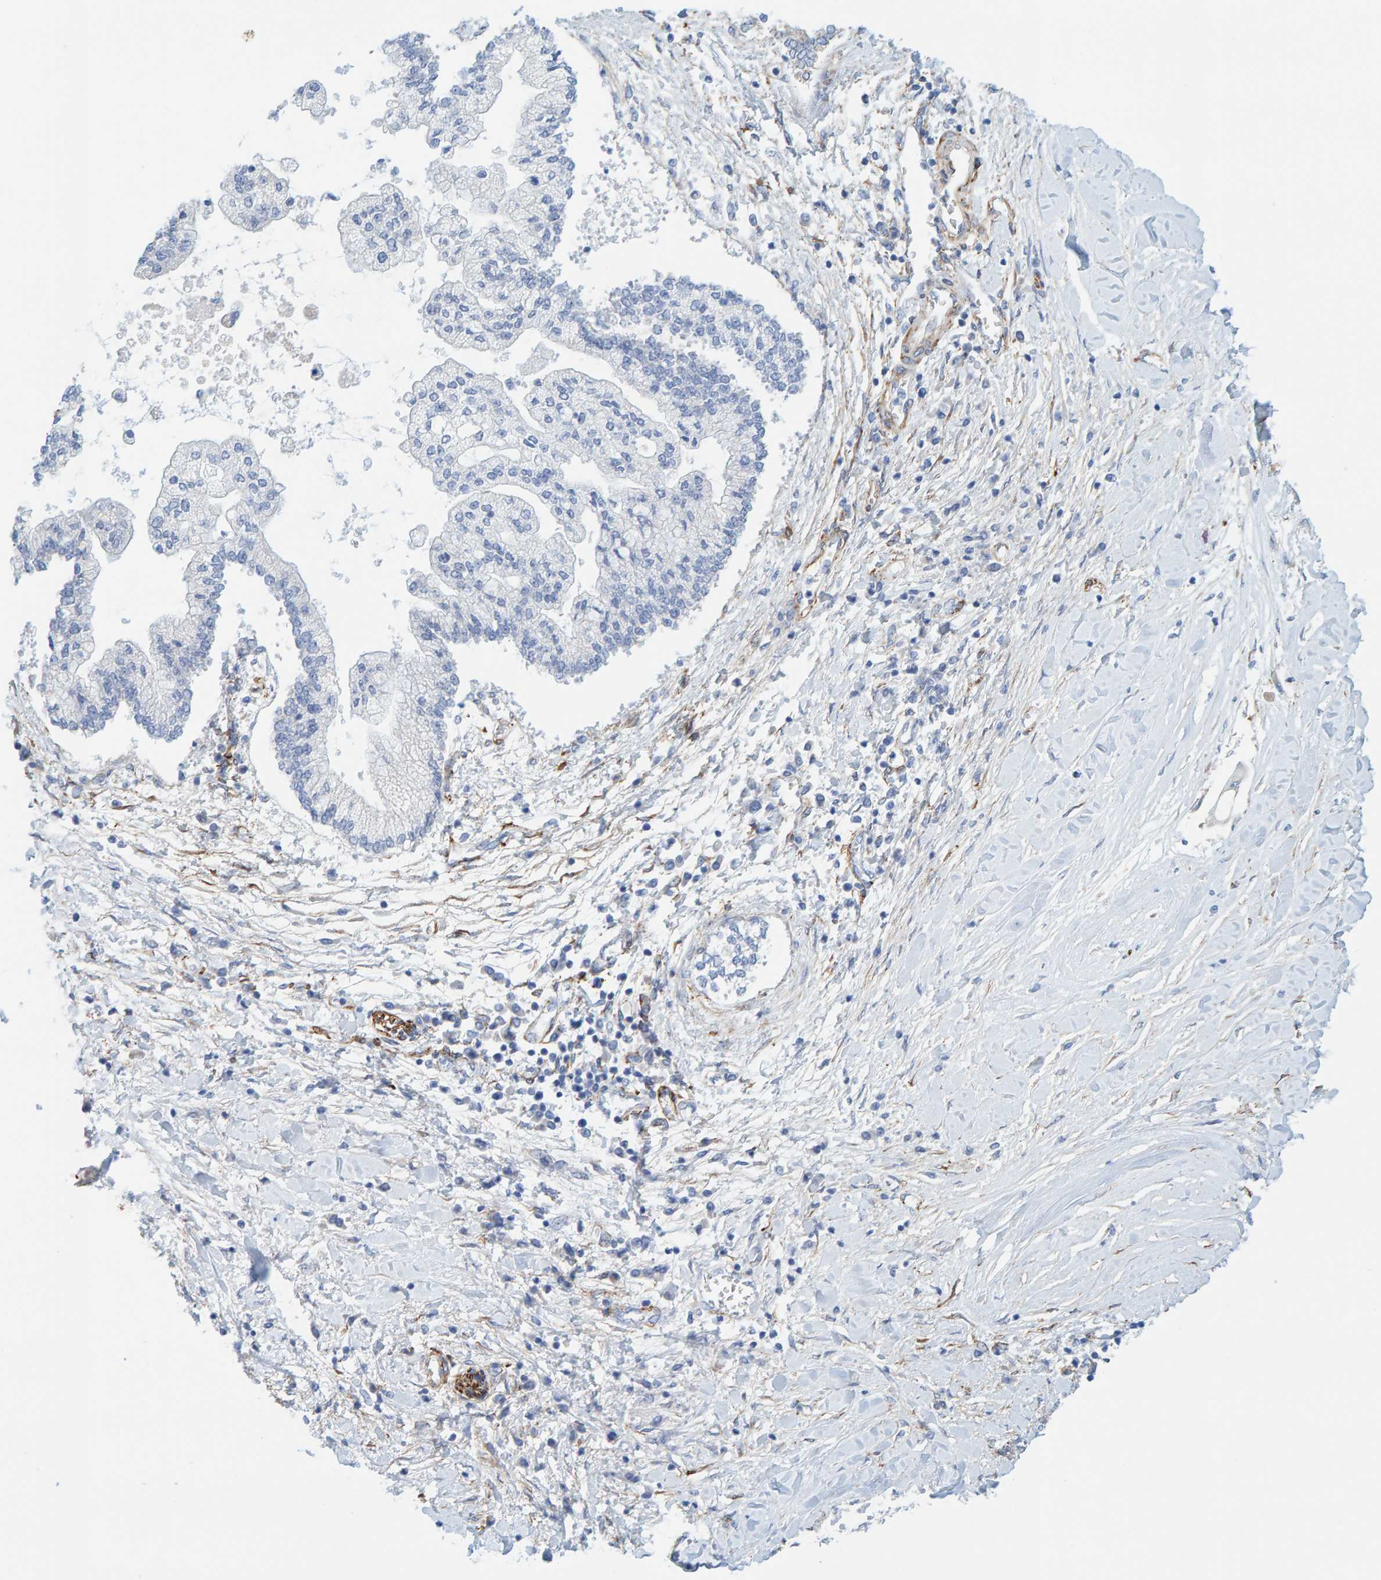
{"staining": {"intensity": "negative", "quantity": "none", "location": "none"}, "tissue": "liver cancer", "cell_type": "Tumor cells", "image_type": "cancer", "snomed": [{"axis": "morphology", "description": "Cholangiocarcinoma"}, {"axis": "topography", "description": "Liver"}], "caption": "The image shows no significant positivity in tumor cells of liver cancer.", "gene": "MAP1B", "patient": {"sex": "male", "age": 50}}